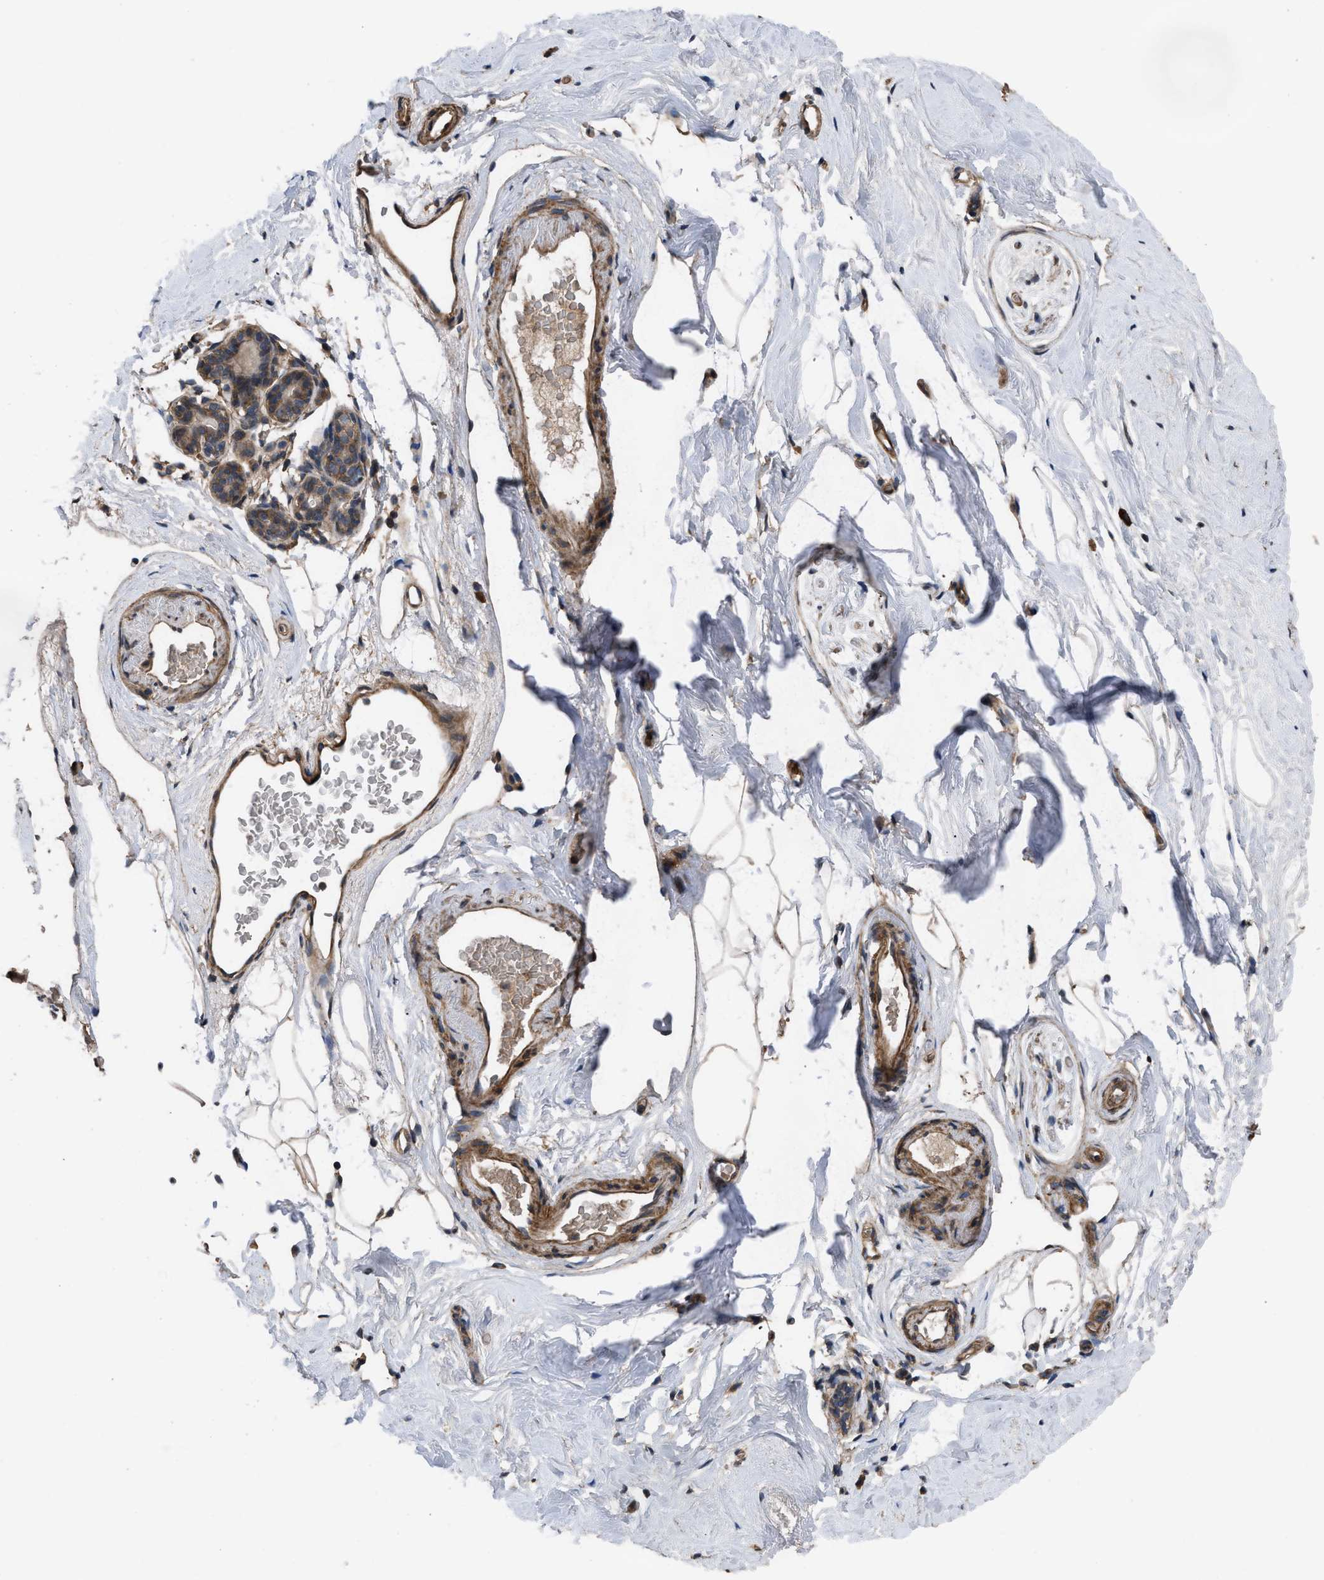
{"staining": {"intensity": "weak", "quantity": ">75%", "location": "cytoplasmic/membranous"}, "tissue": "breast", "cell_type": "Adipocytes", "image_type": "normal", "snomed": [{"axis": "morphology", "description": "Normal tissue, NOS"}, {"axis": "topography", "description": "Breast"}], "caption": "A low amount of weak cytoplasmic/membranous staining is present in approximately >75% of adipocytes in normal breast.", "gene": "UTRN", "patient": {"sex": "female", "age": 62}}